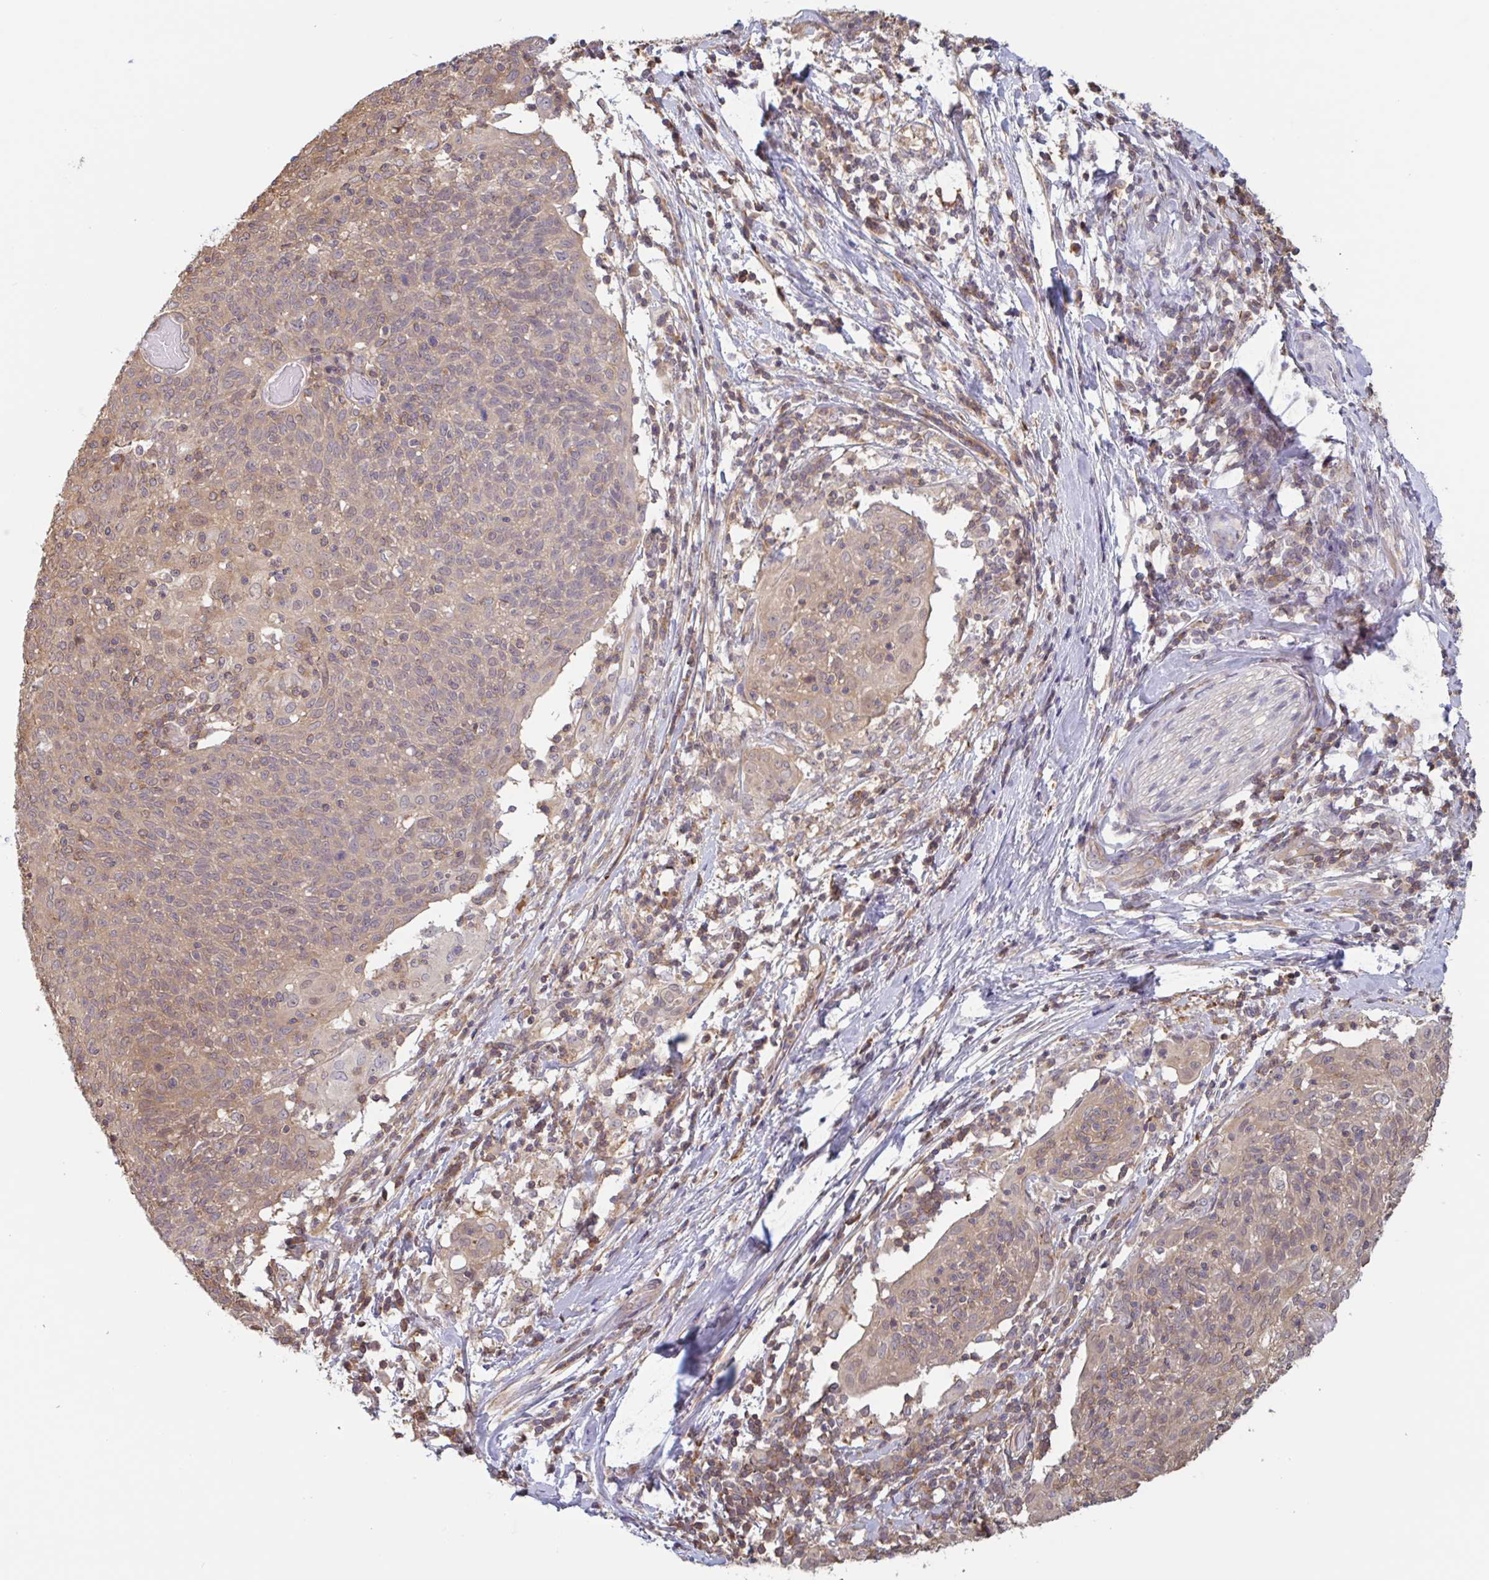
{"staining": {"intensity": "weak", "quantity": ">75%", "location": "cytoplasmic/membranous"}, "tissue": "cervical cancer", "cell_type": "Tumor cells", "image_type": "cancer", "snomed": [{"axis": "morphology", "description": "Squamous cell carcinoma, NOS"}, {"axis": "topography", "description": "Cervix"}], "caption": "This is an image of immunohistochemistry (IHC) staining of squamous cell carcinoma (cervical), which shows weak staining in the cytoplasmic/membranous of tumor cells.", "gene": "OTOP2", "patient": {"sex": "female", "age": 52}}